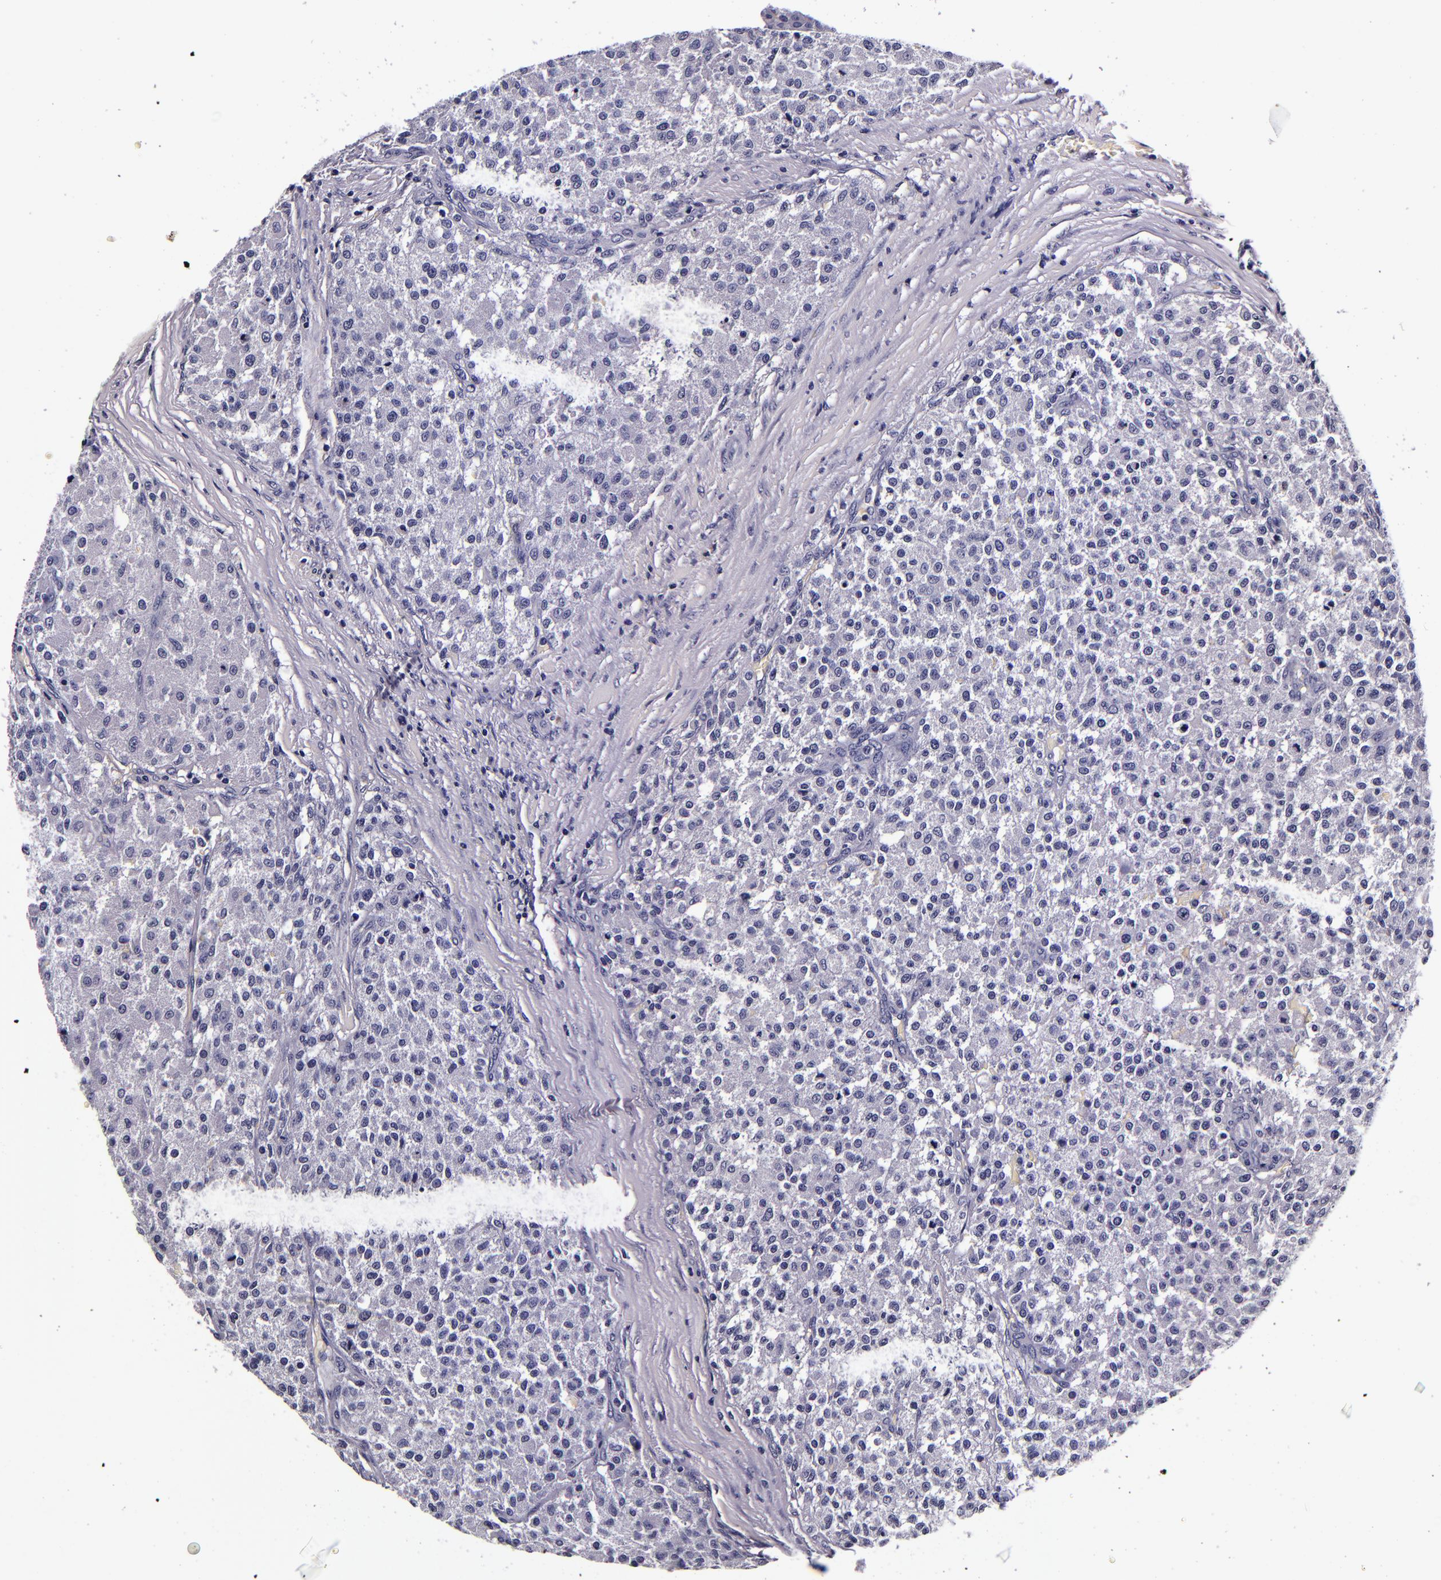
{"staining": {"intensity": "negative", "quantity": "none", "location": "none"}, "tissue": "testis cancer", "cell_type": "Tumor cells", "image_type": "cancer", "snomed": [{"axis": "morphology", "description": "Seminoma, NOS"}, {"axis": "topography", "description": "Testis"}], "caption": "Tumor cells show no significant positivity in testis cancer (seminoma). Brightfield microscopy of immunohistochemistry stained with DAB (brown) and hematoxylin (blue), captured at high magnification.", "gene": "FBN1", "patient": {"sex": "male", "age": 59}}